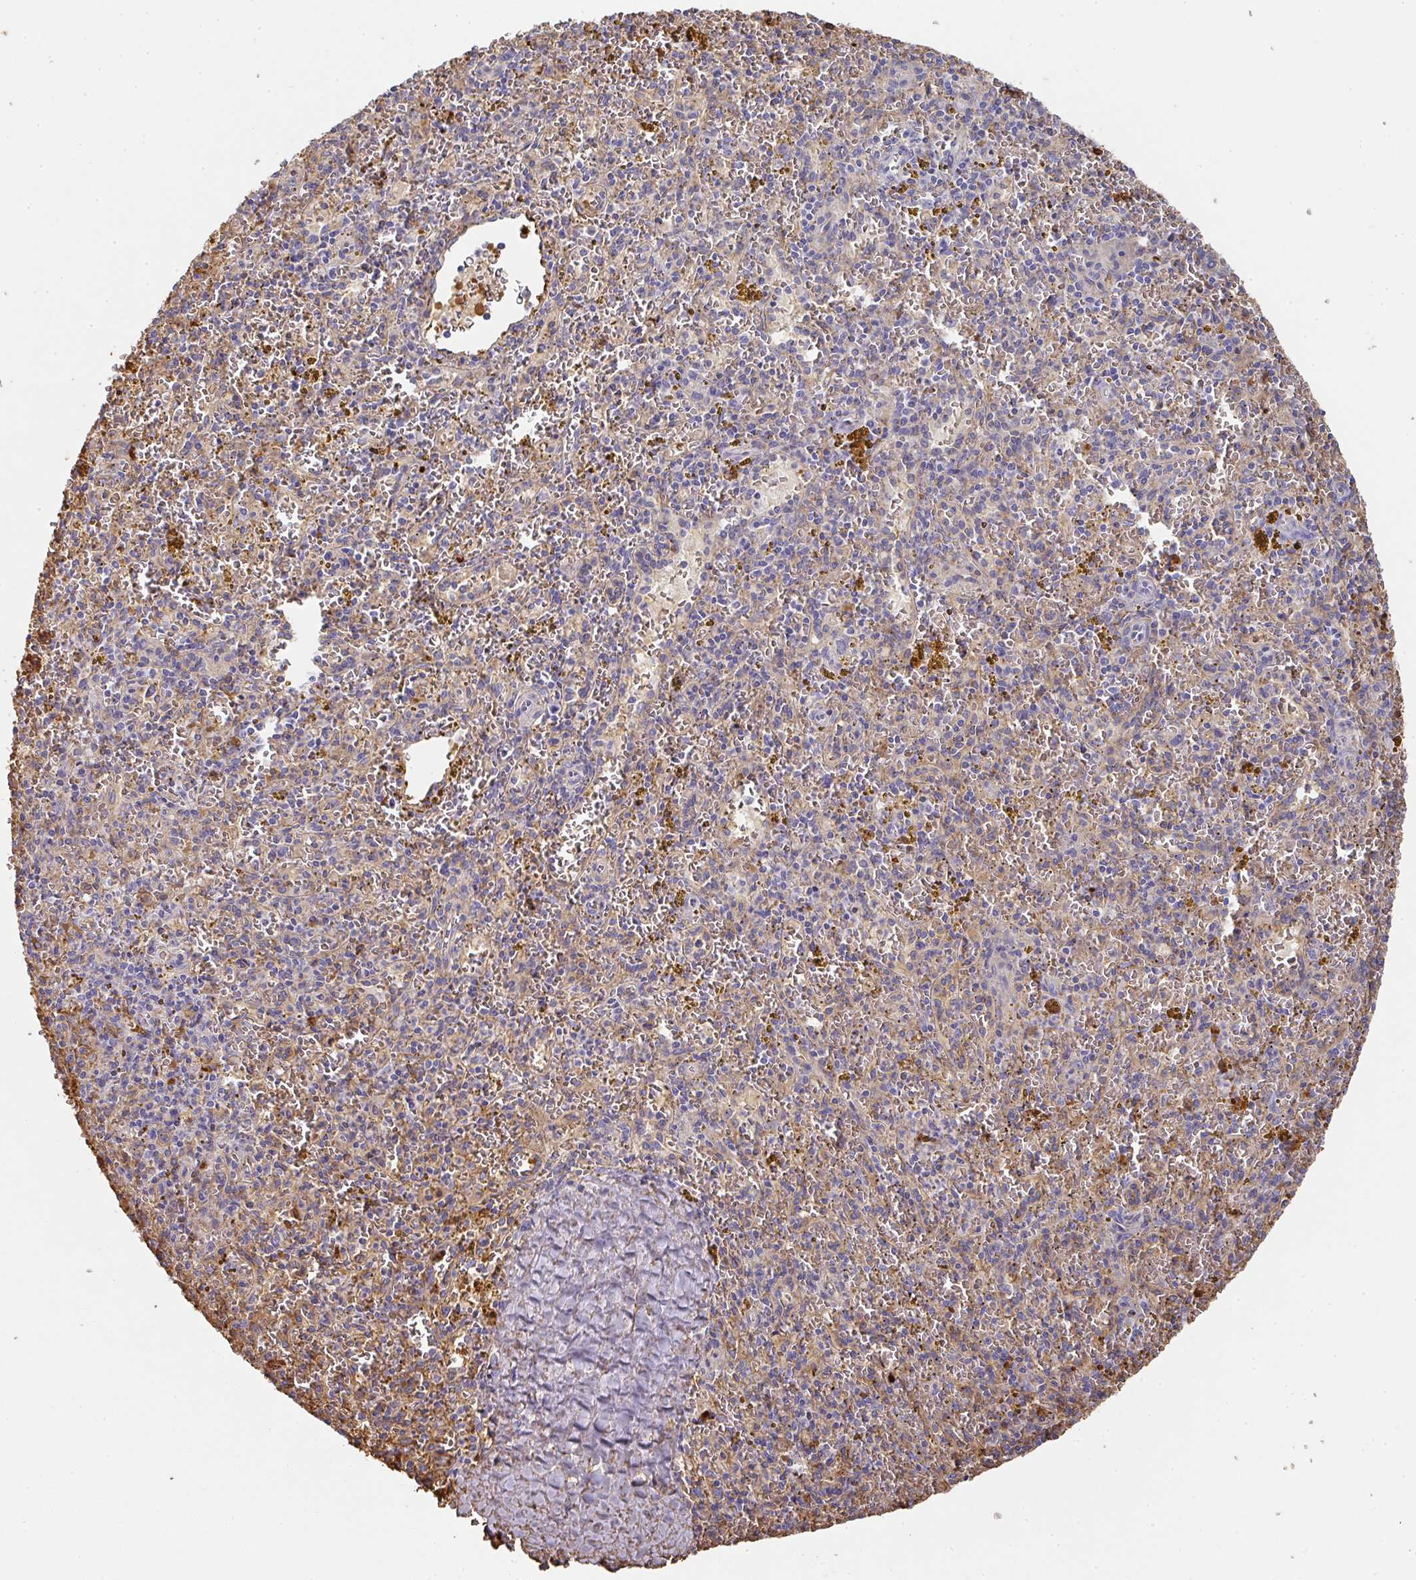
{"staining": {"intensity": "negative", "quantity": "none", "location": "none"}, "tissue": "spleen", "cell_type": "Cells in red pulp", "image_type": "normal", "snomed": [{"axis": "morphology", "description": "Normal tissue, NOS"}, {"axis": "topography", "description": "Spleen"}], "caption": "DAB (3,3'-diaminobenzidine) immunohistochemical staining of normal spleen shows no significant expression in cells in red pulp.", "gene": "ALB", "patient": {"sex": "male", "age": 57}}